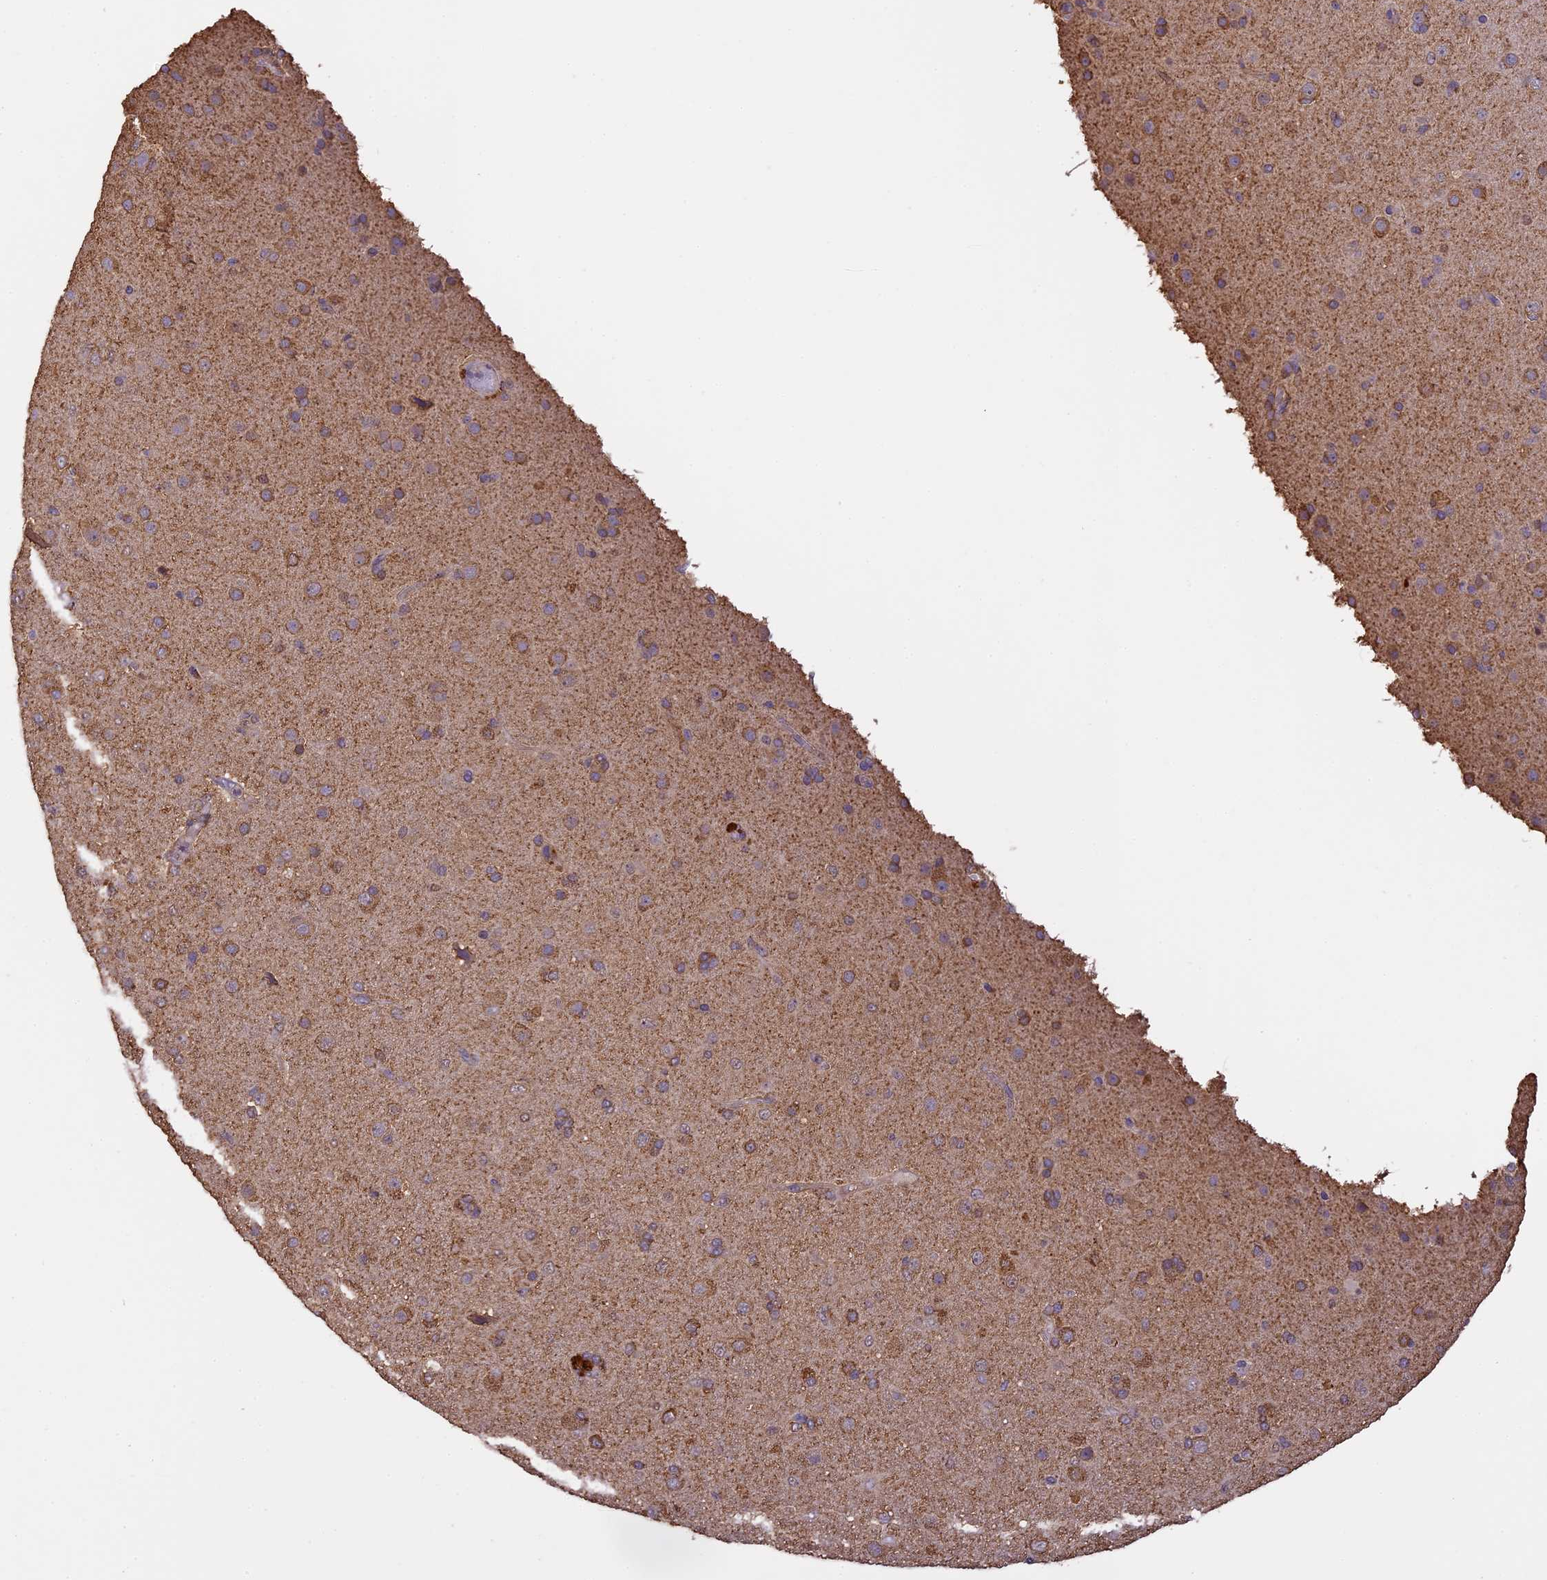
{"staining": {"intensity": "moderate", "quantity": ">75%", "location": "cytoplasmic/membranous"}, "tissue": "glioma", "cell_type": "Tumor cells", "image_type": "cancer", "snomed": [{"axis": "morphology", "description": "Glioma, malignant, Low grade"}, {"axis": "topography", "description": "Brain"}], "caption": "Protein expression analysis of malignant glioma (low-grade) demonstrates moderate cytoplasmic/membranous expression in approximately >75% of tumor cells.", "gene": "ARHGAP19", "patient": {"sex": "male", "age": 65}}